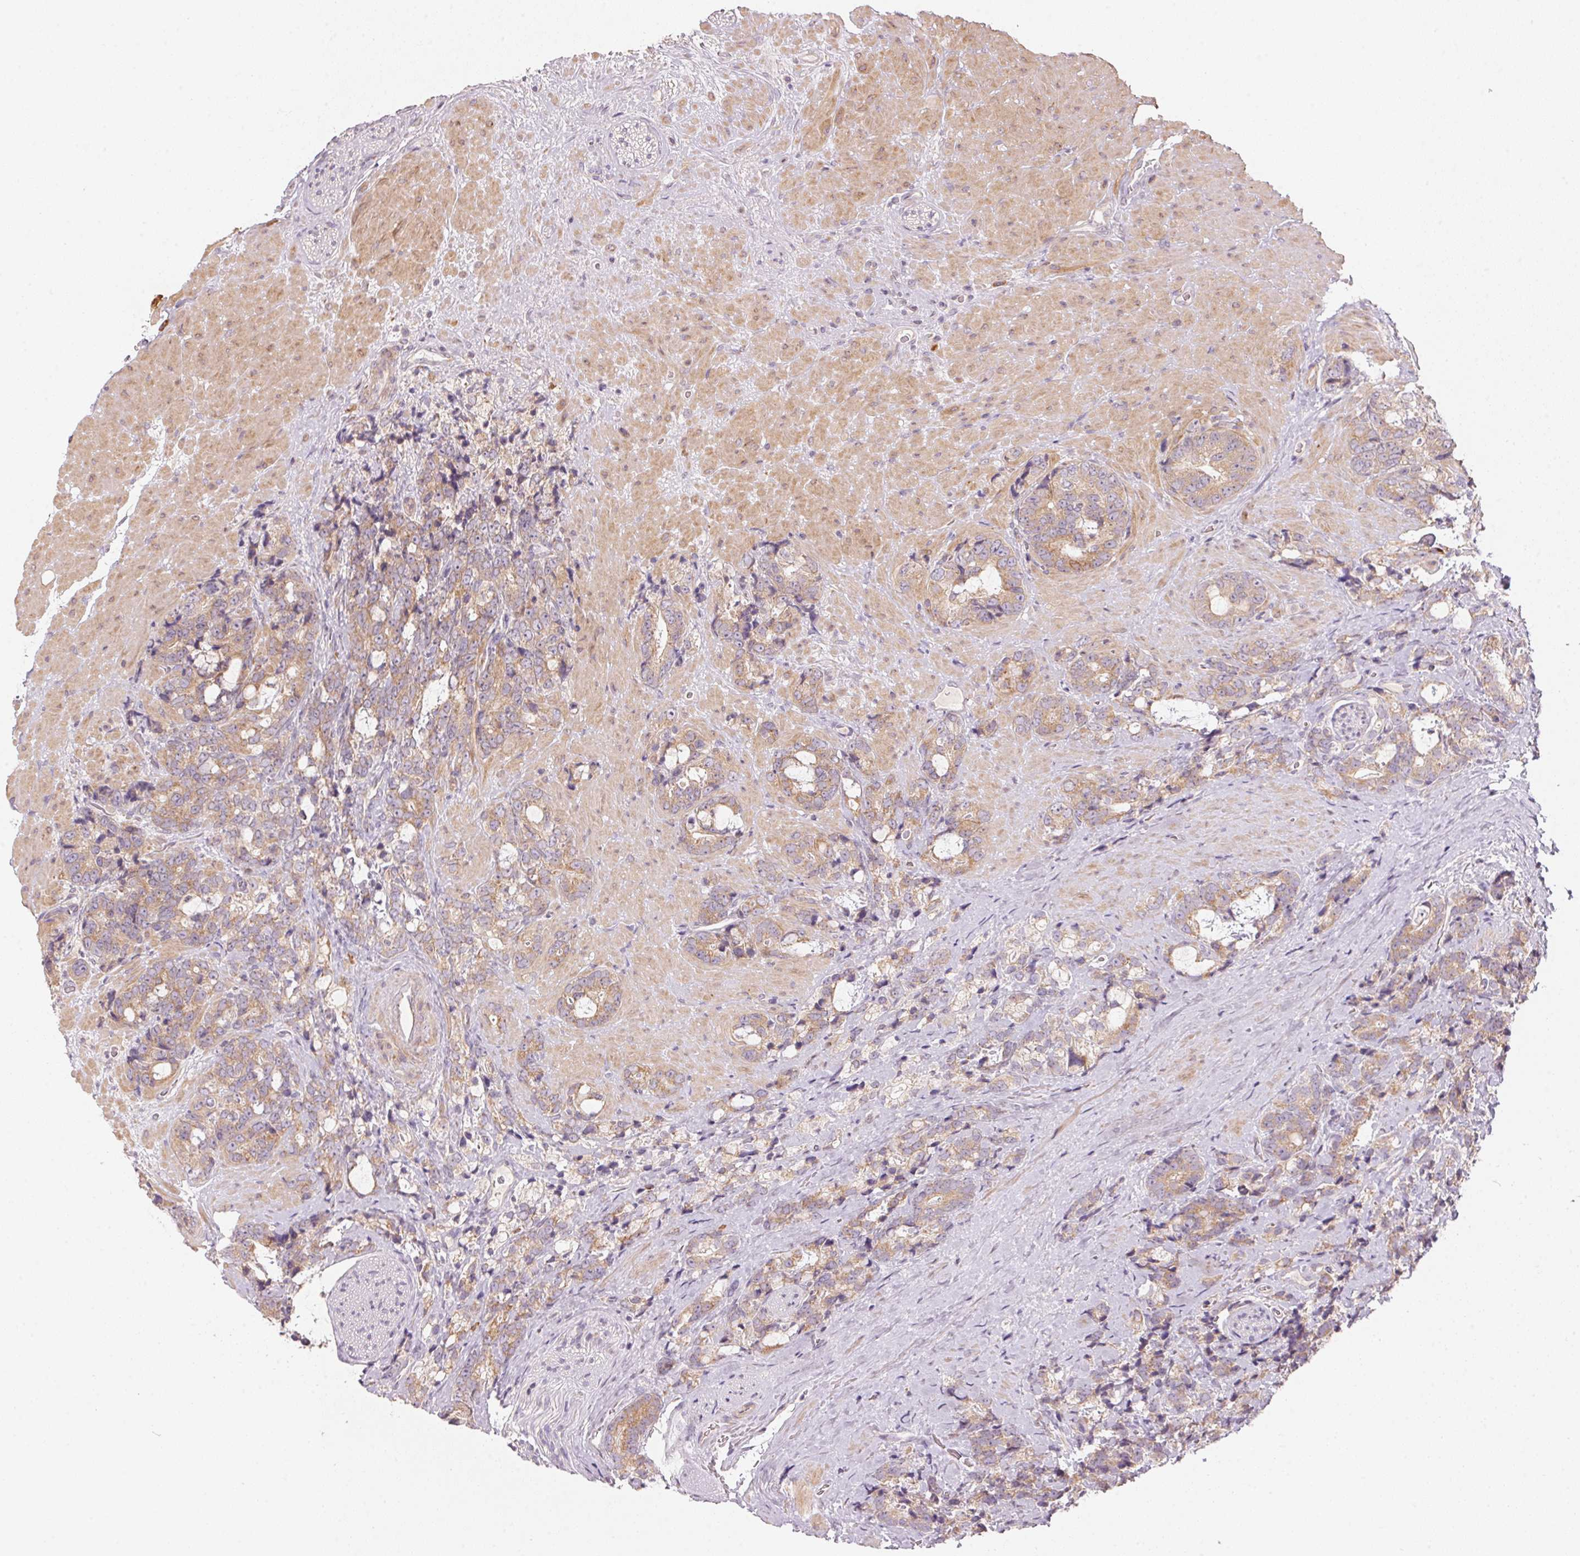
{"staining": {"intensity": "moderate", "quantity": ">75%", "location": "cytoplasmic/membranous"}, "tissue": "prostate cancer", "cell_type": "Tumor cells", "image_type": "cancer", "snomed": [{"axis": "morphology", "description": "Adenocarcinoma, High grade"}, {"axis": "topography", "description": "Prostate"}], "caption": "This histopathology image reveals immunohistochemistry staining of human prostate high-grade adenocarcinoma, with medium moderate cytoplasmic/membranous expression in about >75% of tumor cells.", "gene": "BLOC1S2", "patient": {"sex": "male", "age": 74}}